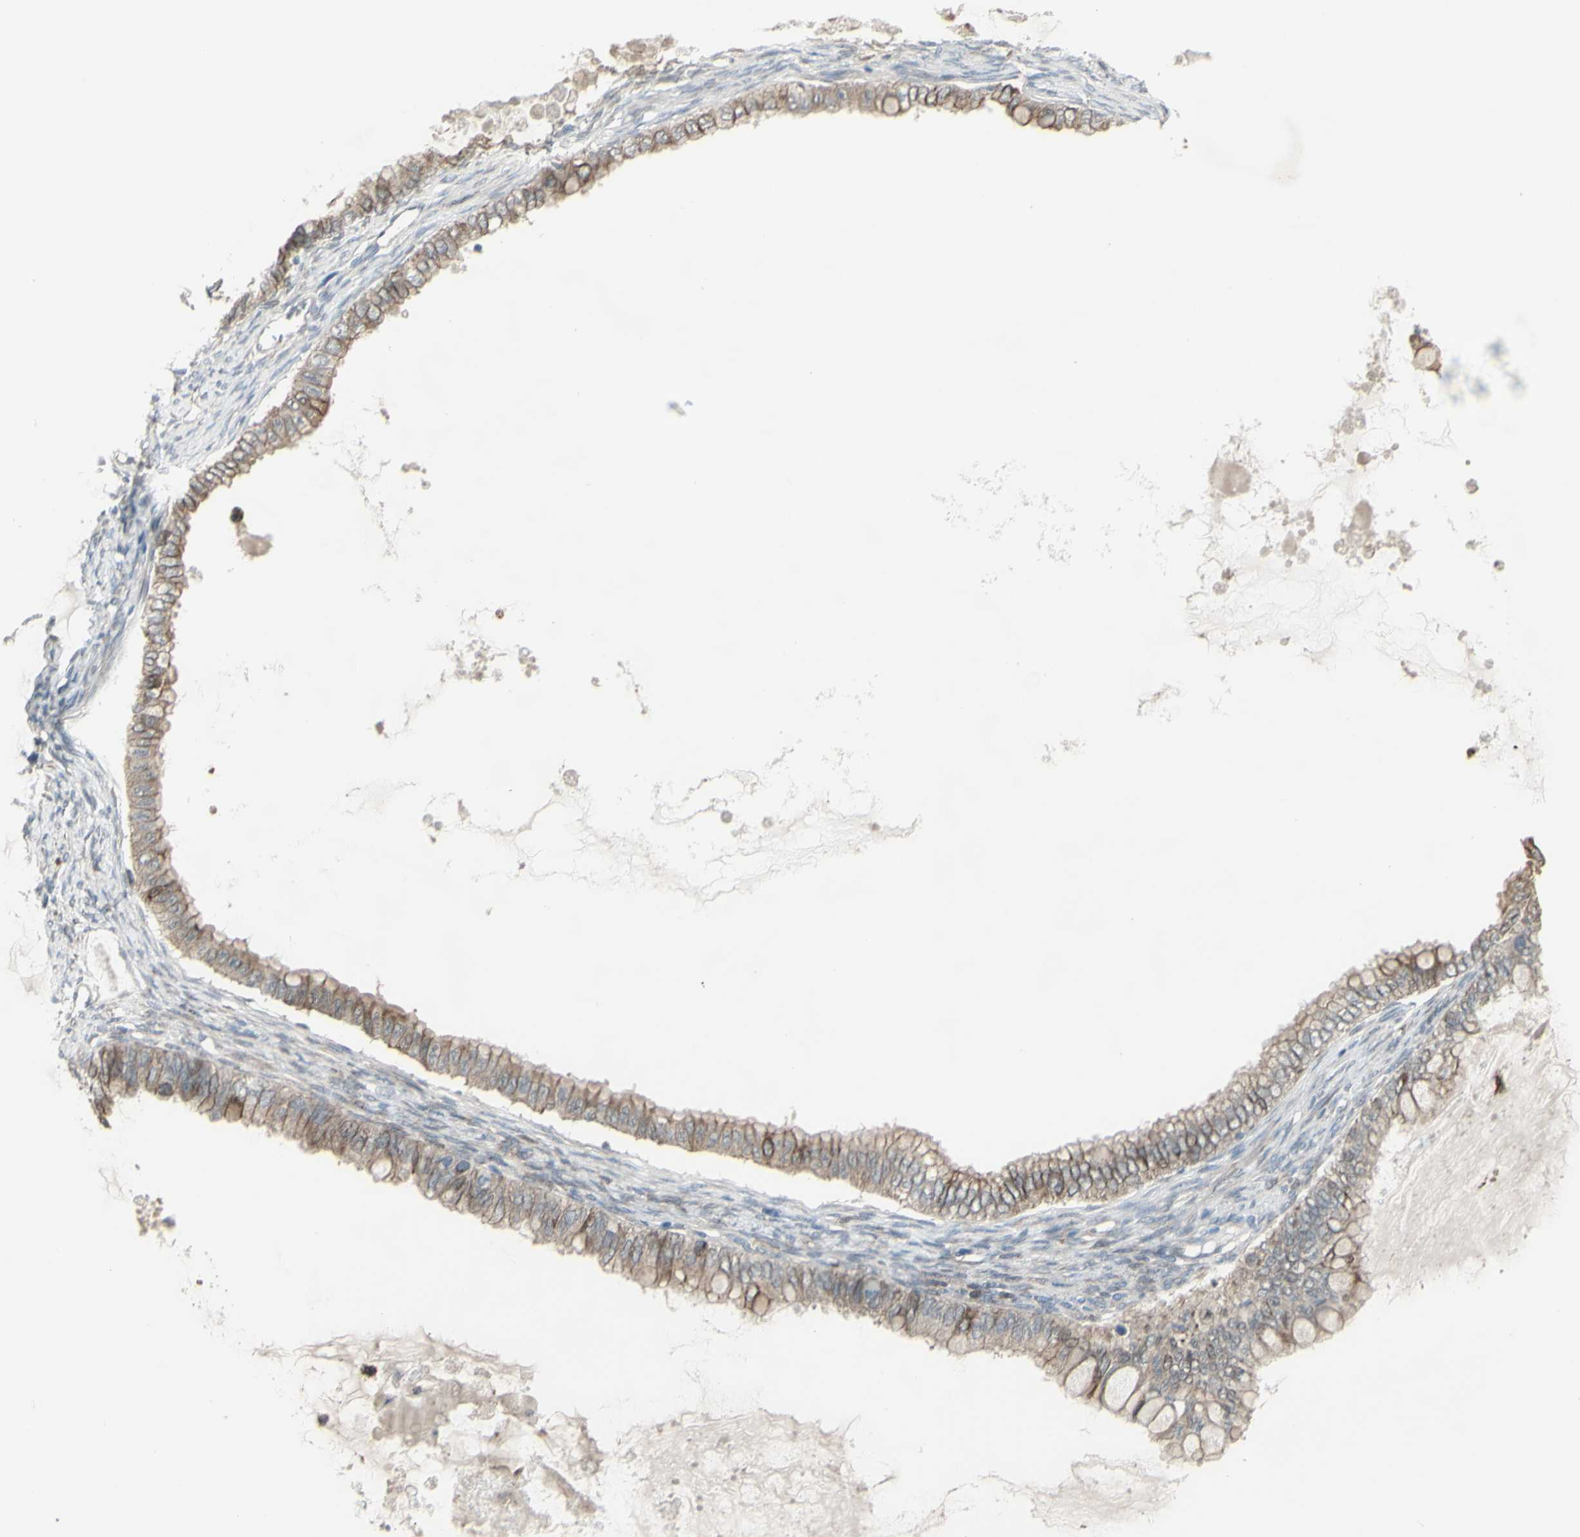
{"staining": {"intensity": "weak", "quantity": ">75%", "location": "cytoplasmic/membranous"}, "tissue": "ovarian cancer", "cell_type": "Tumor cells", "image_type": "cancer", "snomed": [{"axis": "morphology", "description": "Cystadenocarcinoma, mucinous, NOS"}, {"axis": "topography", "description": "Ovary"}], "caption": "A photomicrograph showing weak cytoplasmic/membranous staining in approximately >75% of tumor cells in ovarian mucinous cystadenocarcinoma, as visualized by brown immunohistochemical staining.", "gene": "GRAMD1B", "patient": {"sex": "female", "age": 80}}